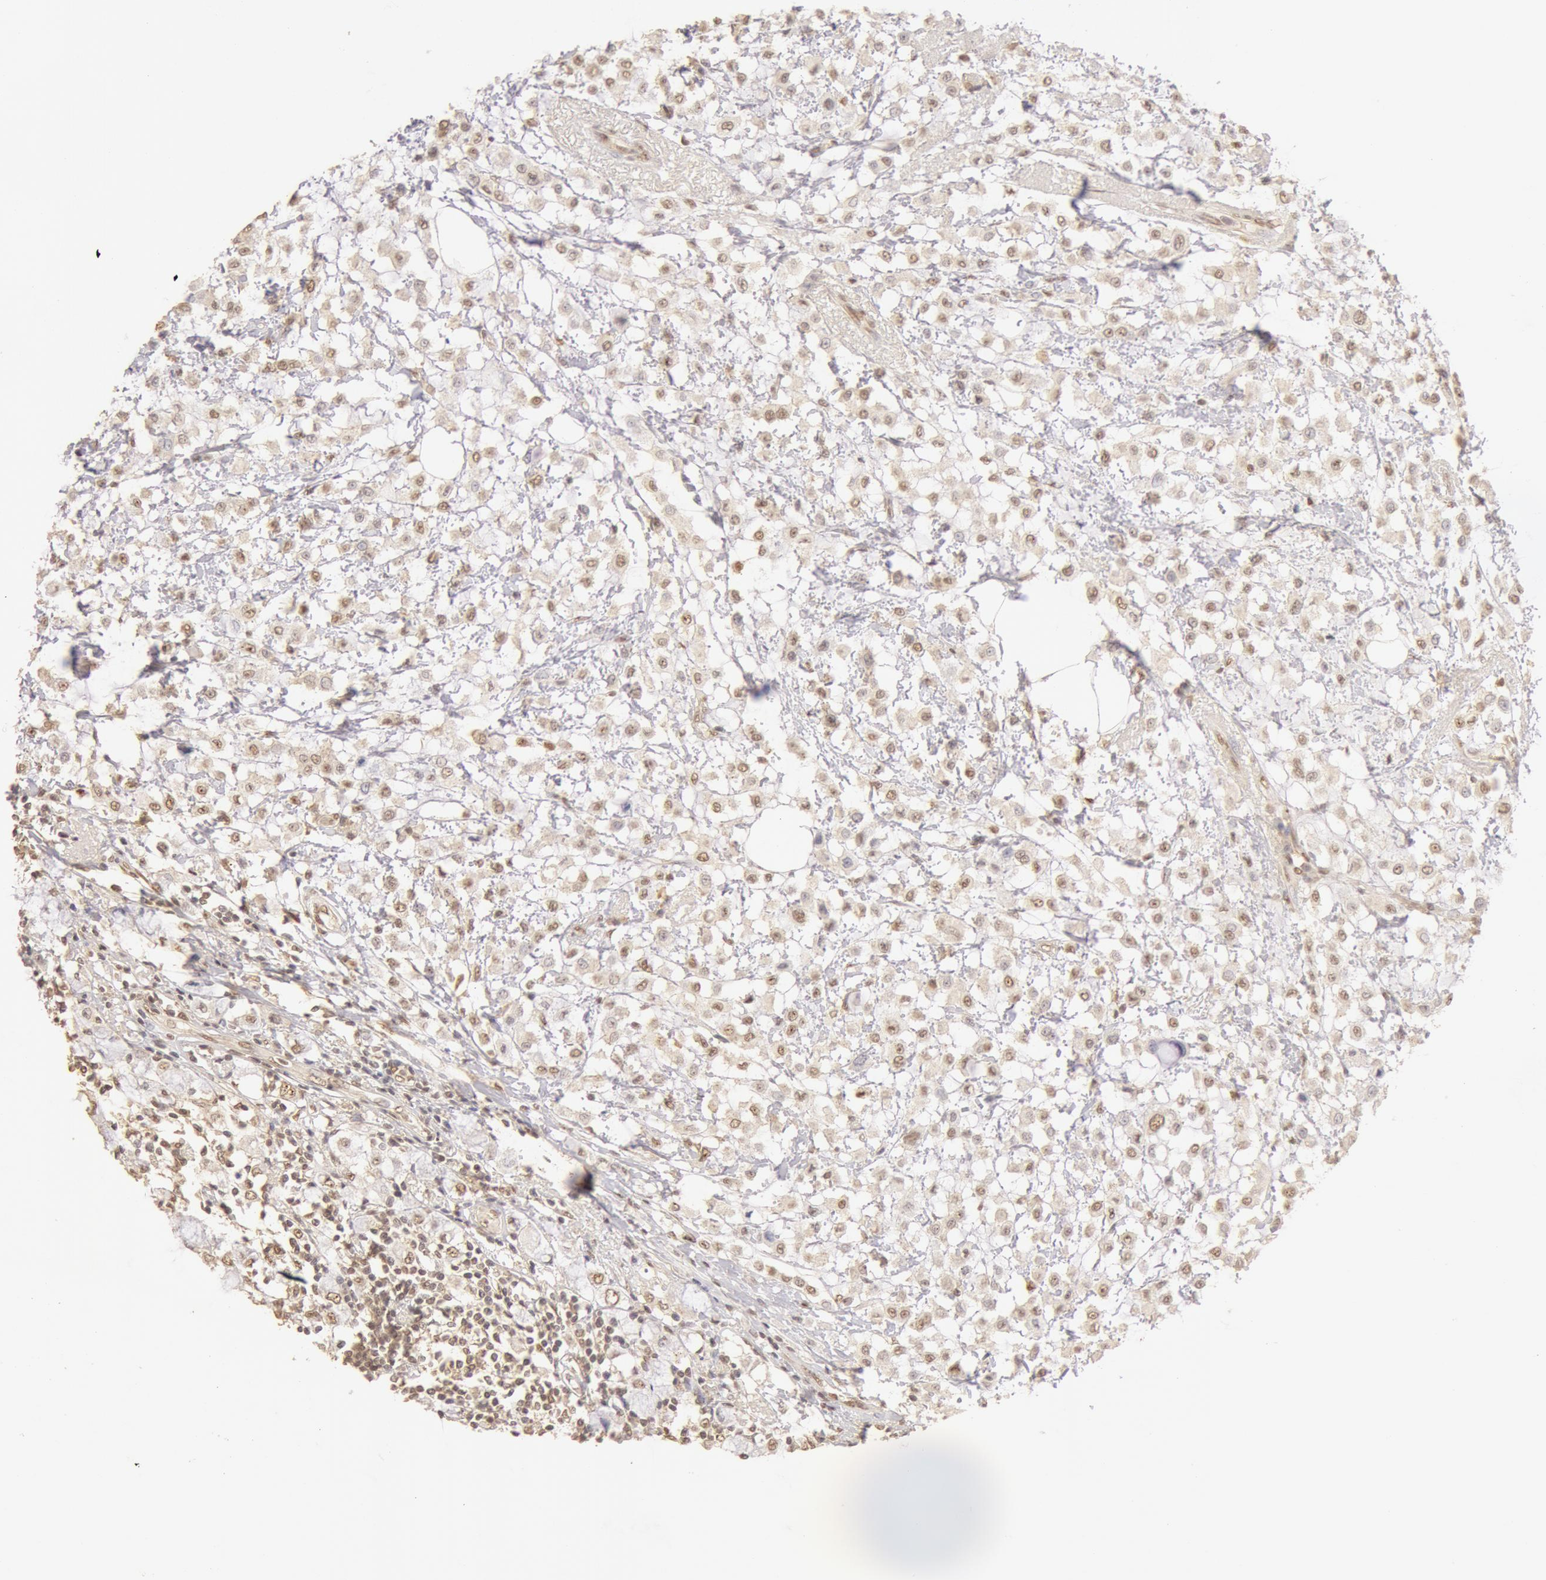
{"staining": {"intensity": "weak", "quantity": ">75%", "location": "cytoplasmic/membranous"}, "tissue": "breast cancer", "cell_type": "Tumor cells", "image_type": "cancer", "snomed": [{"axis": "morphology", "description": "Lobular carcinoma"}, {"axis": "topography", "description": "Breast"}], "caption": "An immunohistochemistry histopathology image of tumor tissue is shown. Protein staining in brown highlights weak cytoplasmic/membranous positivity in breast lobular carcinoma within tumor cells. (DAB (3,3'-diaminobenzidine) = brown stain, brightfield microscopy at high magnification).", "gene": "SNRNP70", "patient": {"sex": "female", "age": 85}}